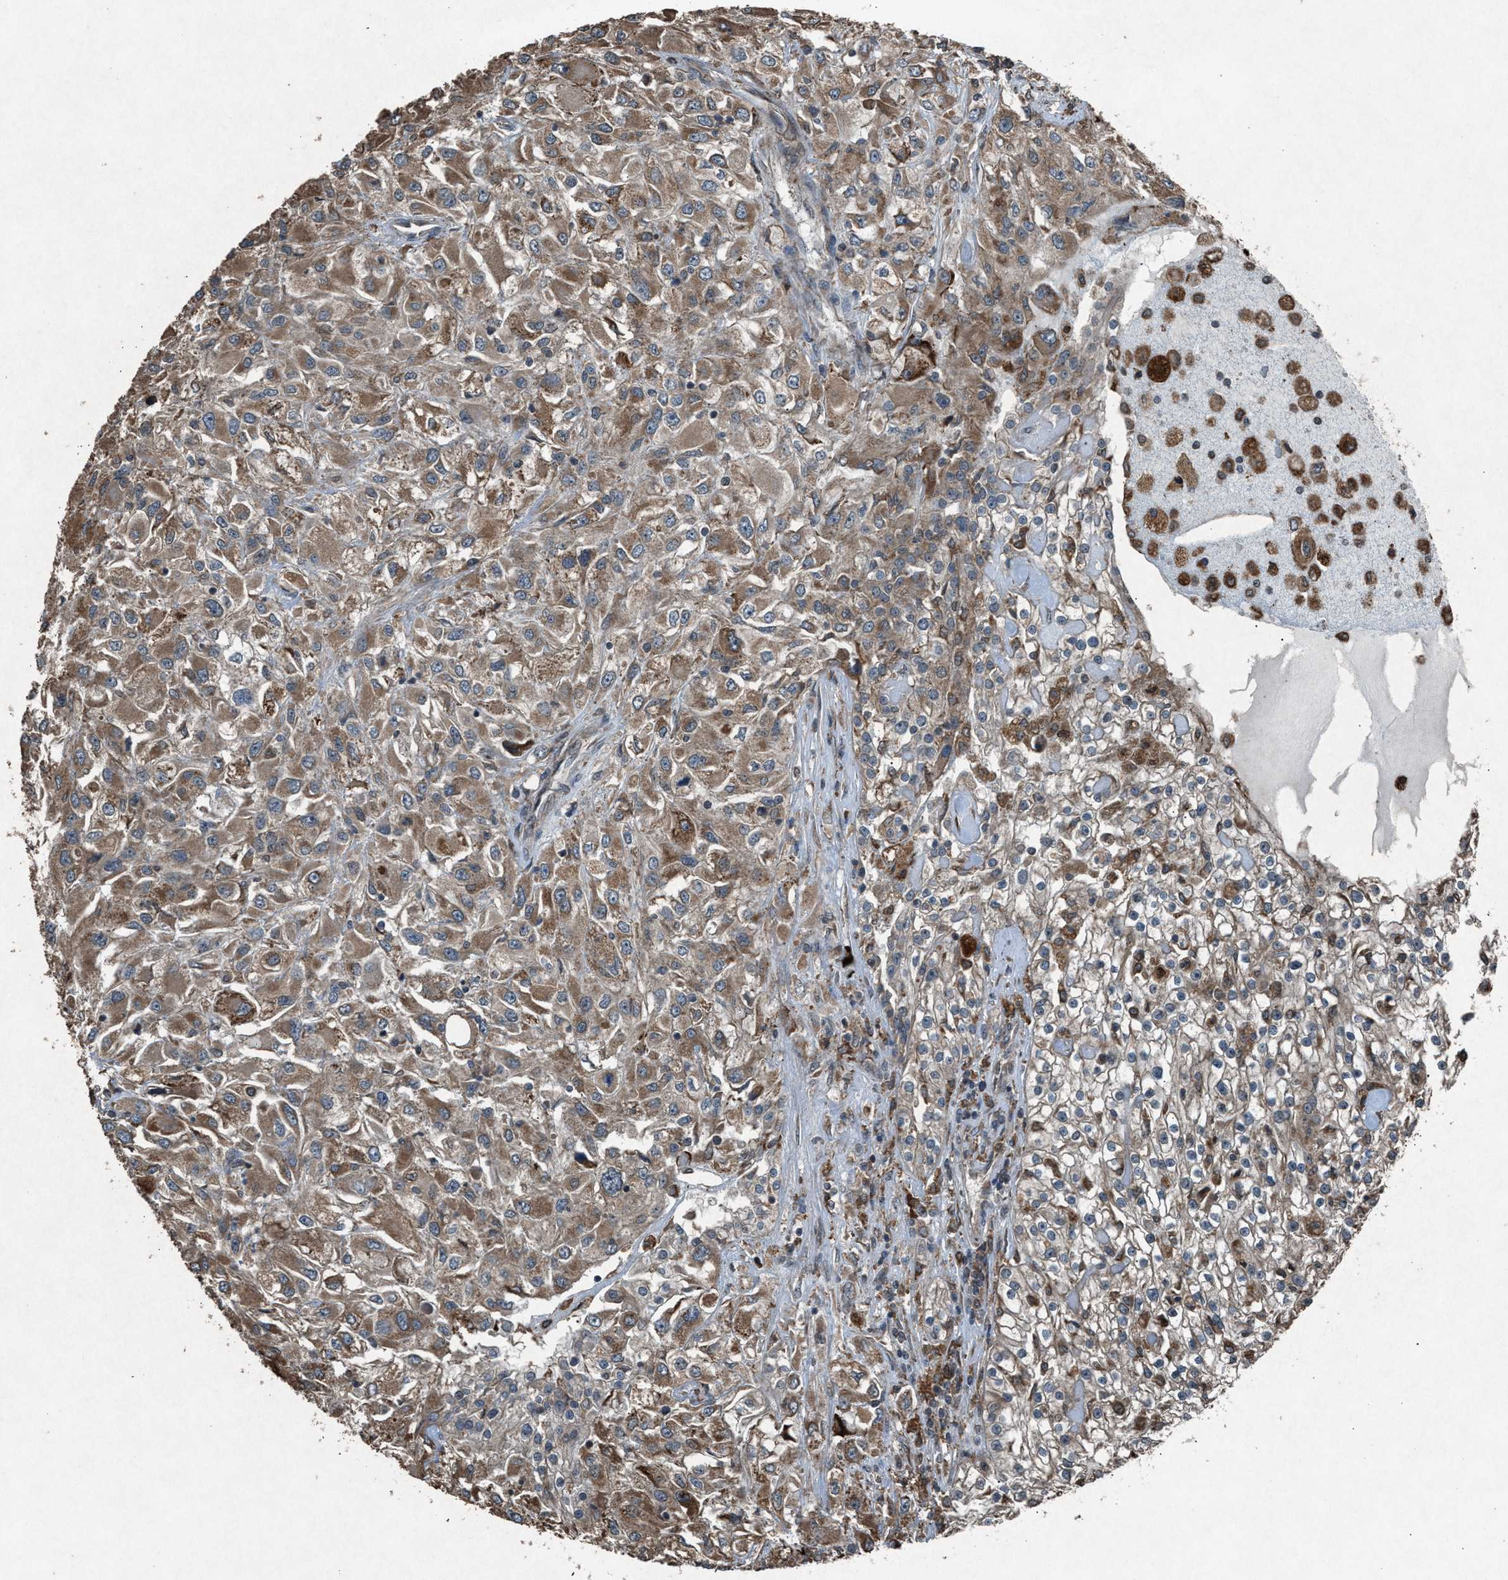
{"staining": {"intensity": "weak", "quantity": ">75%", "location": "cytoplasmic/membranous"}, "tissue": "renal cancer", "cell_type": "Tumor cells", "image_type": "cancer", "snomed": [{"axis": "morphology", "description": "Adenocarcinoma, NOS"}, {"axis": "topography", "description": "Kidney"}], "caption": "Protein expression analysis of renal adenocarcinoma exhibits weak cytoplasmic/membranous positivity in about >75% of tumor cells.", "gene": "CALR", "patient": {"sex": "female", "age": 52}}